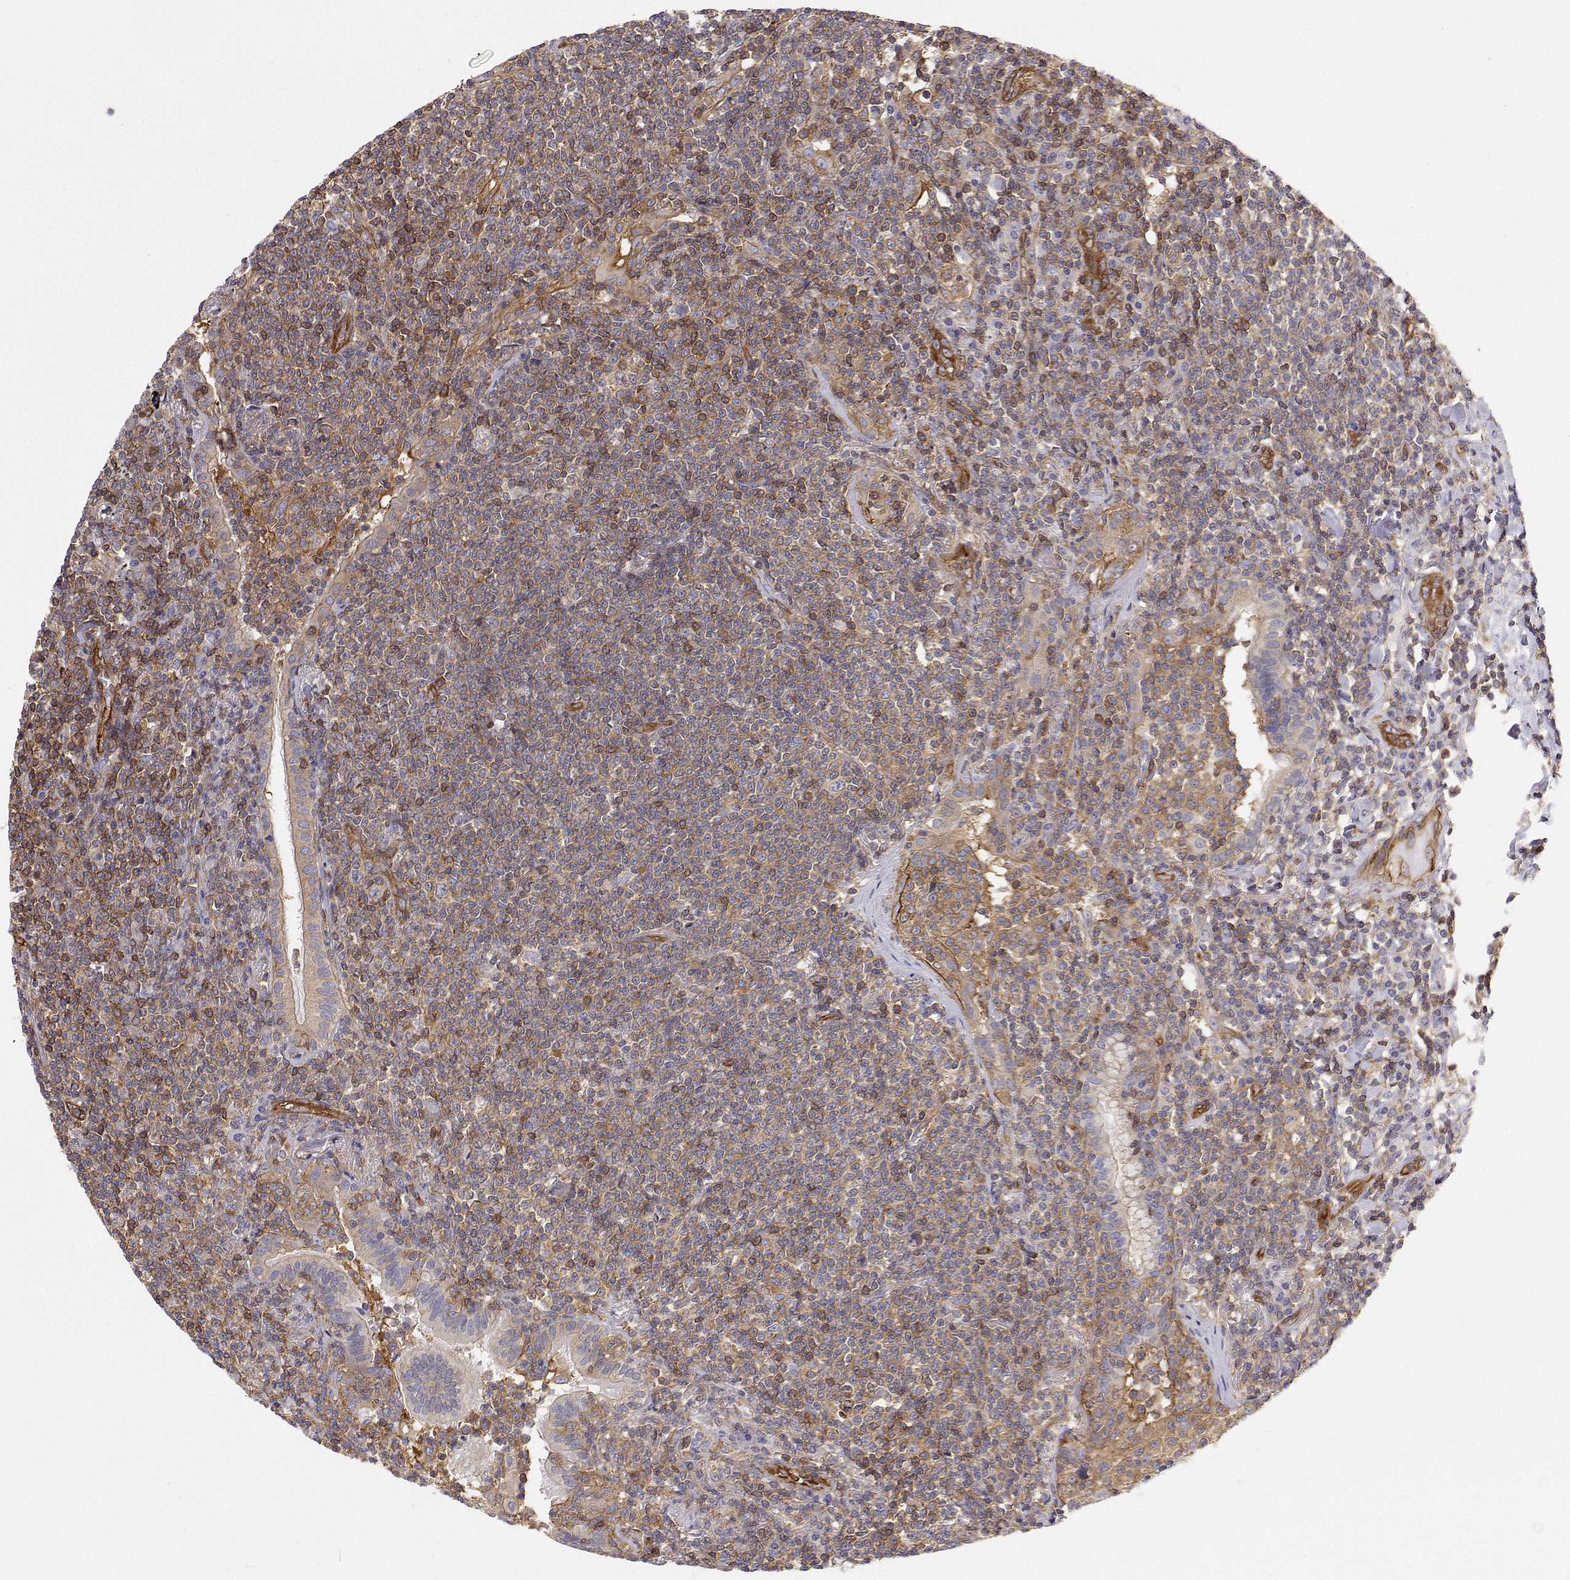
{"staining": {"intensity": "weak", "quantity": "<25%", "location": "cytoplasmic/membranous"}, "tissue": "lymphoma", "cell_type": "Tumor cells", "image_type": "cancer", "snomed": [{"axis": "morphology", "description": "Malignant lymphoma, non-Hodgkin's type, Low grade"}, {"axis": "topography", "description": "Lung"}], "caption": "Tumor cells are negative for brown protein staining in lymphoma.", "gene": "MYH9", "patient": {"sex": "female", "age": 71}}